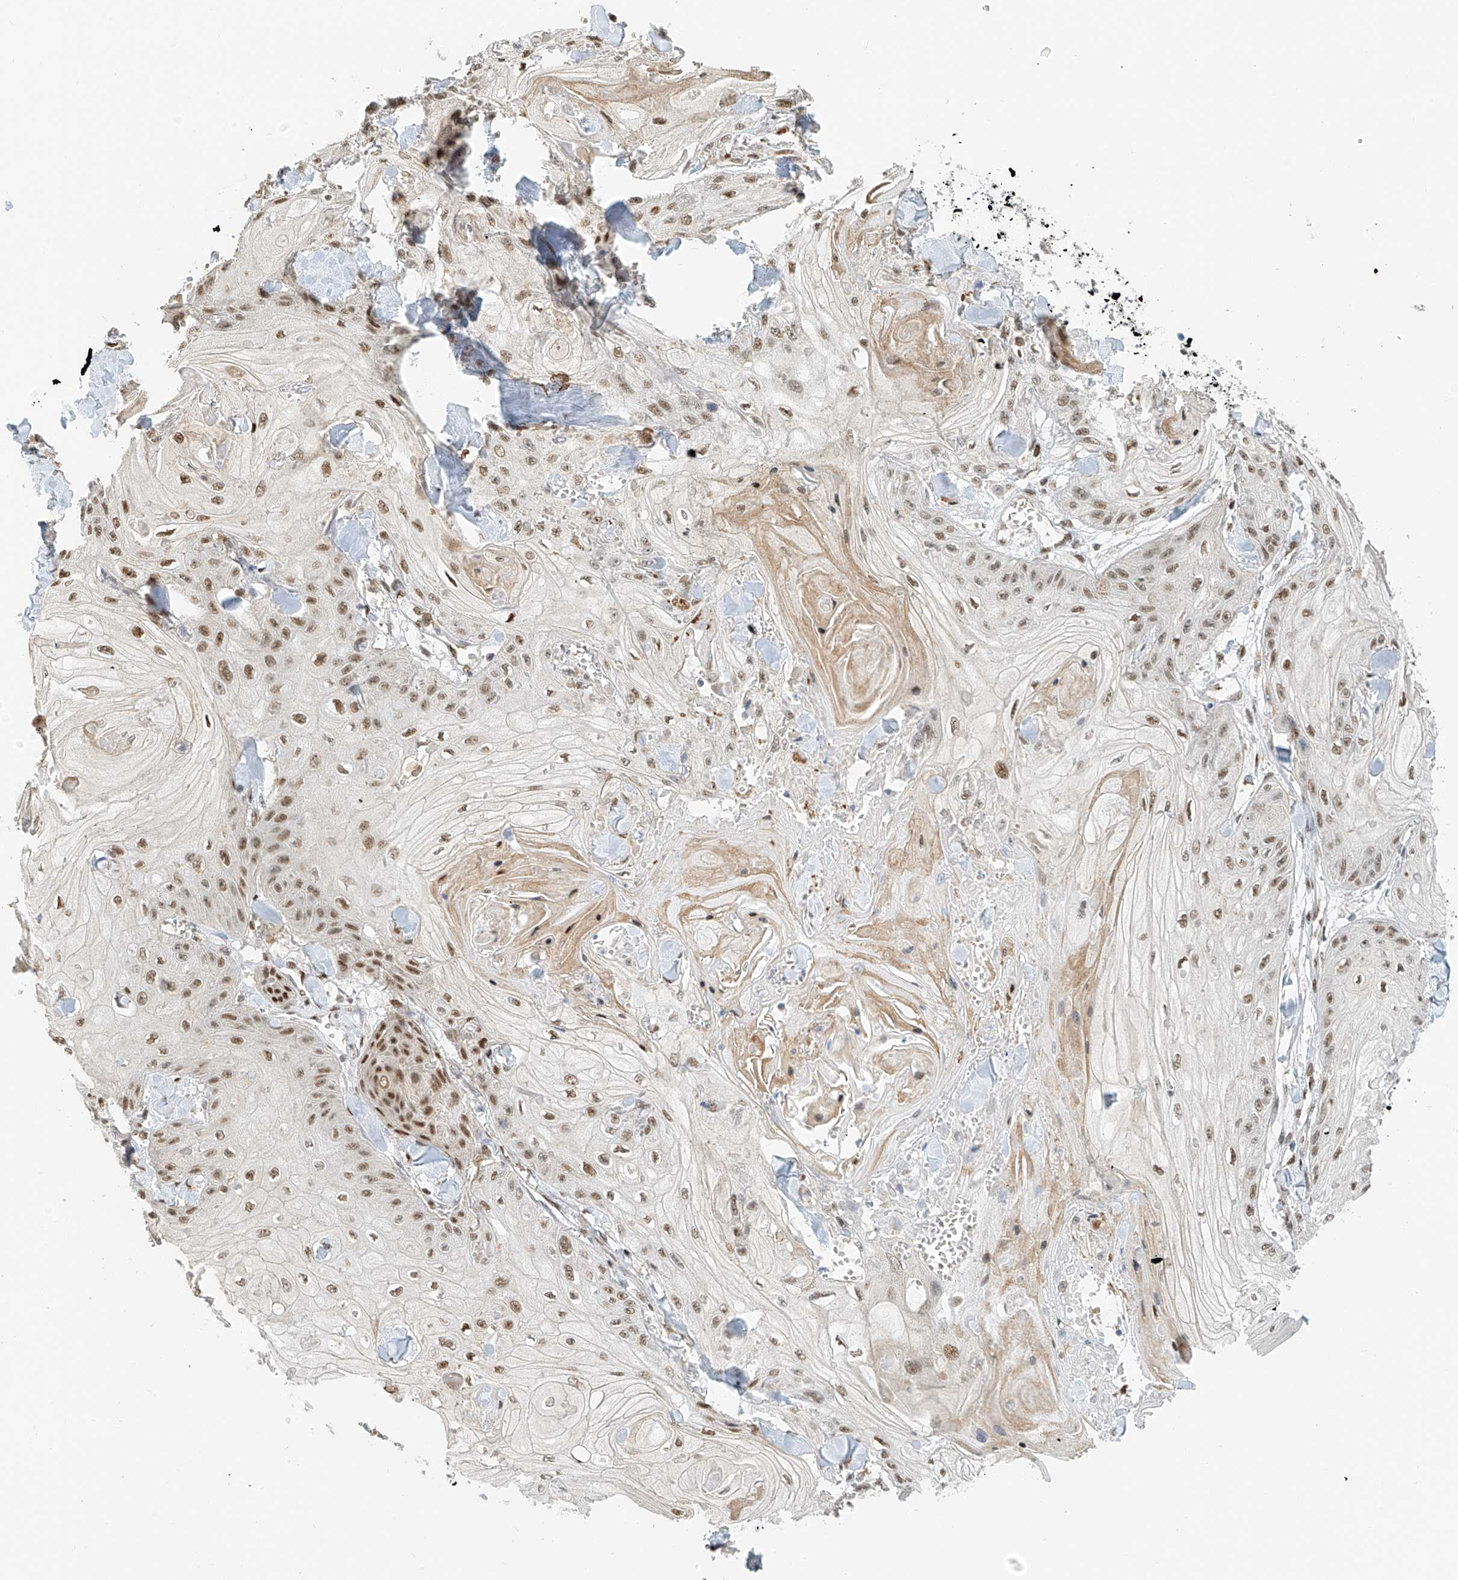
{"staining": {"intensity": "moderate", "quantity": ">75%", "location": "nuclear"}, "tissue": "skin cancer", "cell_type": "Tumor cells", "image_type": "cancer", "snomed": [{"axis": "morphology", "description": "Squamous cell carcinoma, NOS"}, {"axis": "topography", "description": "Skin"}], "caption": "High-power microscopy captured an immunohistochemistry (IHC) photomicrograph of skin squamous cell carcinoma, revealing moderate nuclear staining in approximately >75% of tumor cells.", "gene": "ZNF514", "patient": {"sex": "male", "age": 74}}